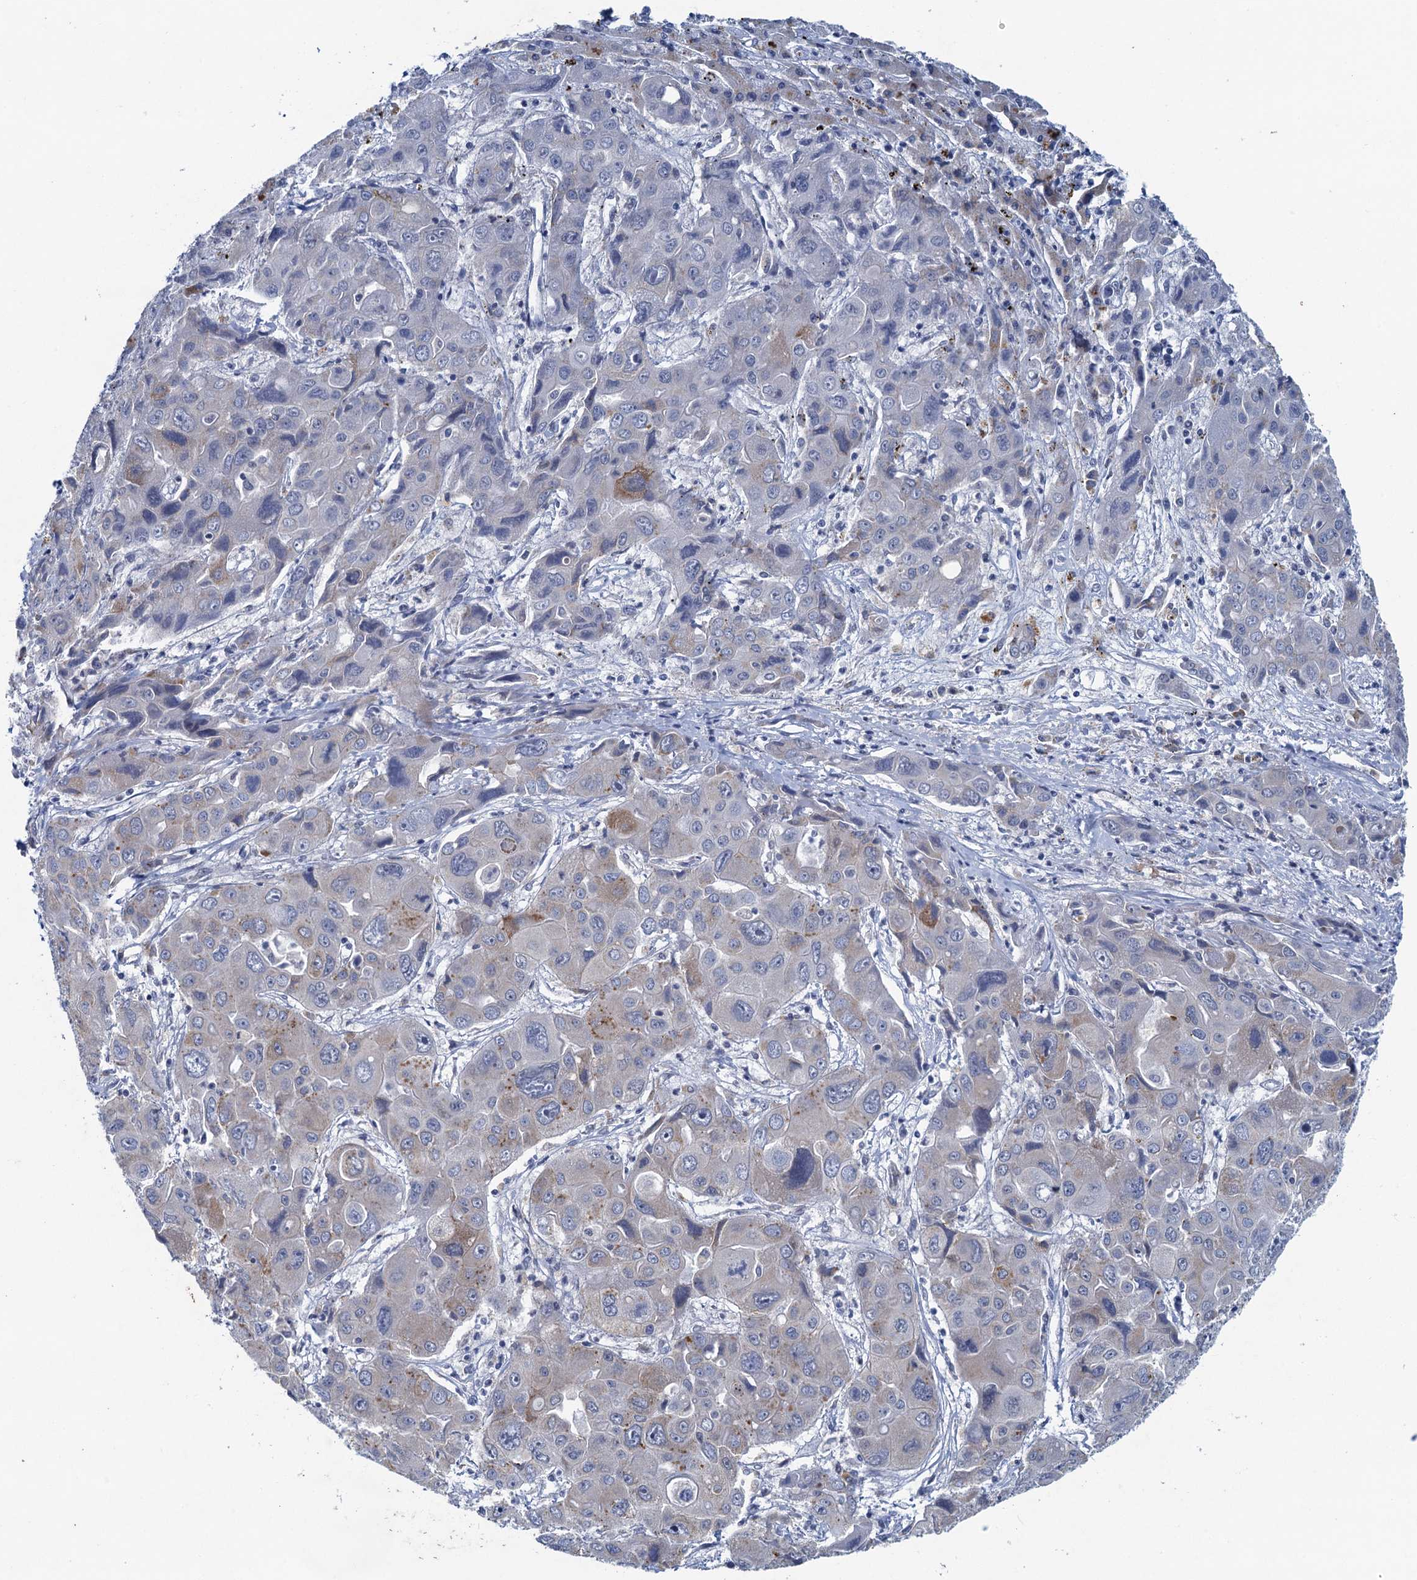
{"staining": {"intensity": "negative", "quantity": "none", "location": "none"}, "tissue": "liver cancer", "cell_type": "Tumor cells", "image_type": "cancer", "snomed": [{"axis": "morphology", "description": "Cholangiocarcinoma"}, {"axis": "topography", "description": "Liver"}], "caption": "Histopathology image shows no protein staining in tumor cells of liver cholangiocarcinoma tissue.", "gene": "HAPSTR1", "patient": {"sex": "male", "age": 67}}